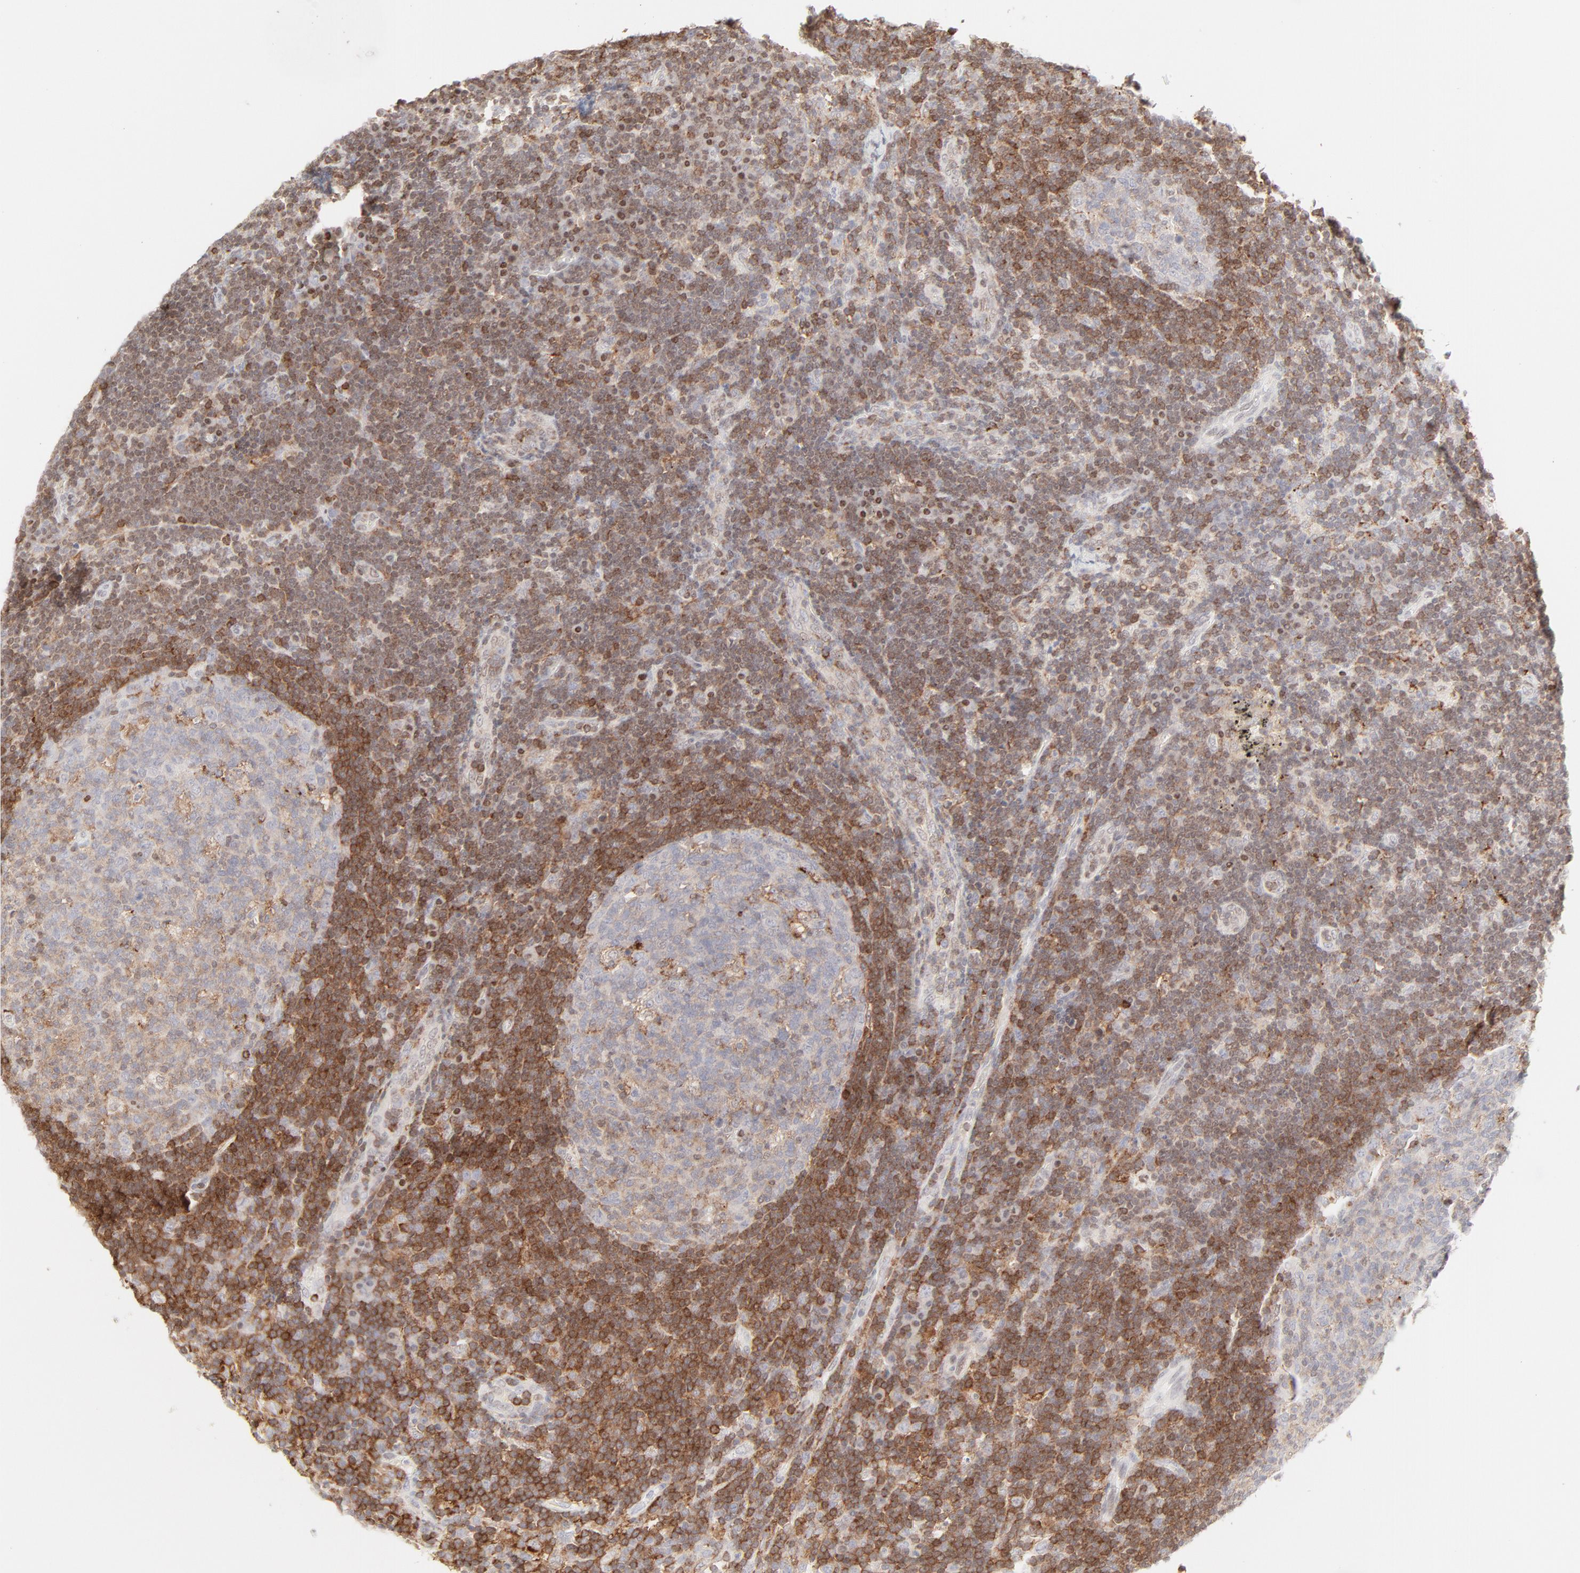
{"staining": {"intensity": "weak", "quantity": "25%-75%", "location": "cytoplasmic/membranous"}, "tissue": "lymph node", "cell_type": "Germinal center cells", "image_type": "normal", "snomed": [{"axis": "morphology", "description": "Normal tissue, NOS"}, {"axis": "morphology", "description": "Squamous cell carcinoma, metastatic, NOS"}, {"axis": "topography", "description": "Lymph node"}], "caption": "The micrograph displays immunohistochemical staining of benign lymph node. There is weak cytoplasmic/membranous expression is appreciated in approximately 25%-75% of germinal center cells.", "gene": "PRKCB", "patient": {"sex": "female", "age": 53}}